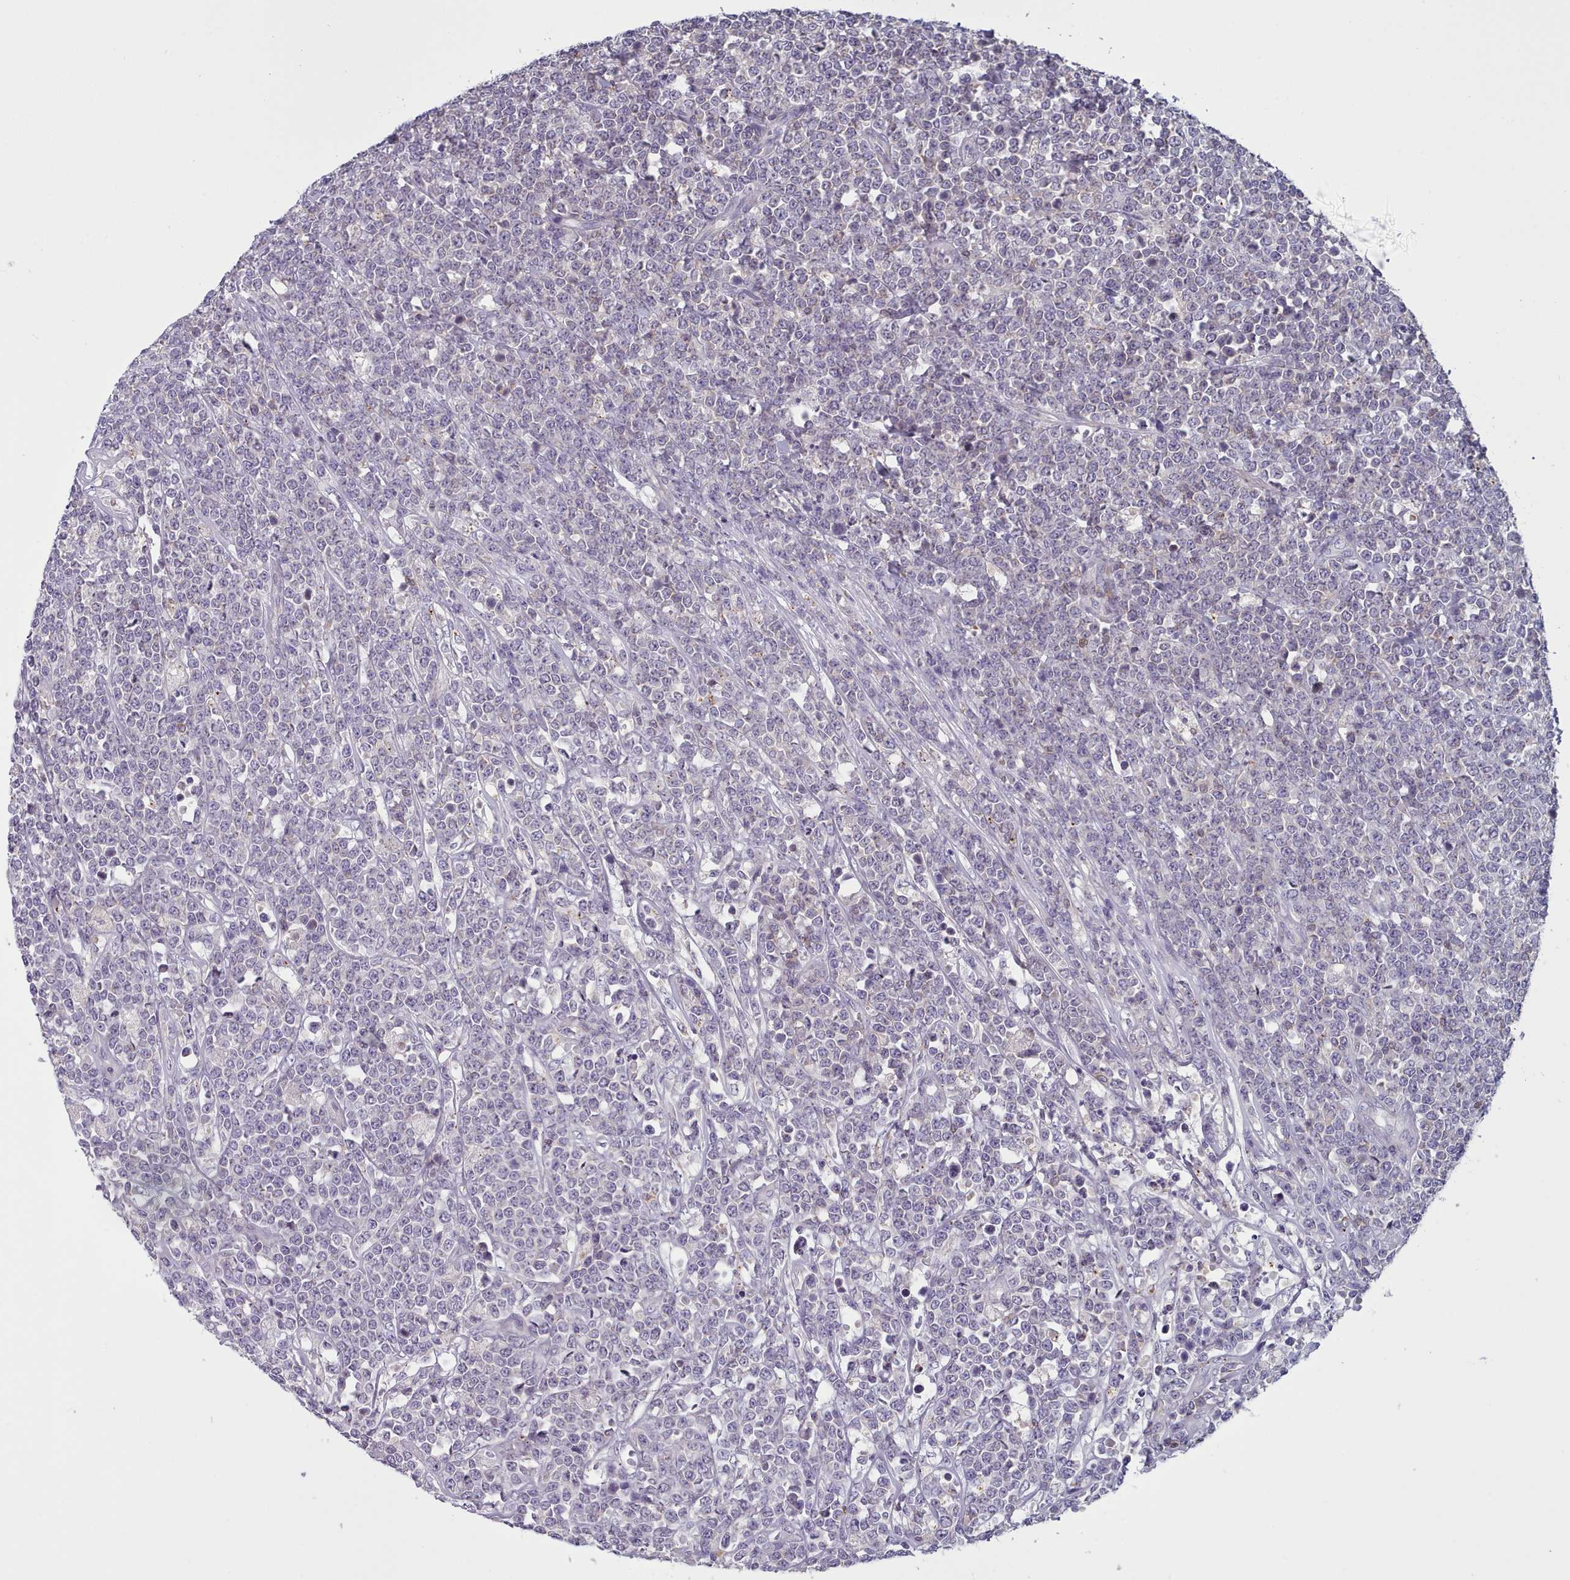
{"staining": {"intensity": "negative", "quantity": "none", "location": "none"}, "tissue": "lymphoma", "cell_type": "Tumor cells", "image_type": "cancer", "snomed": [{"axis": "morphology", "description": "Malignant lymphoma, non-Hodgkin's type, High grade"}, {"axis": "topography", "description": "Small intestine"}], "caption": "High magnification brightfield microscopy of lymphoma stained with DAB (3,3'-diaminobenzidine) (brown) and counterstained with hematoxylin (blue): tumor cells show no significant positivity.", "gene": "RAC2", "patient": {"sex": "male", "age": 8}}